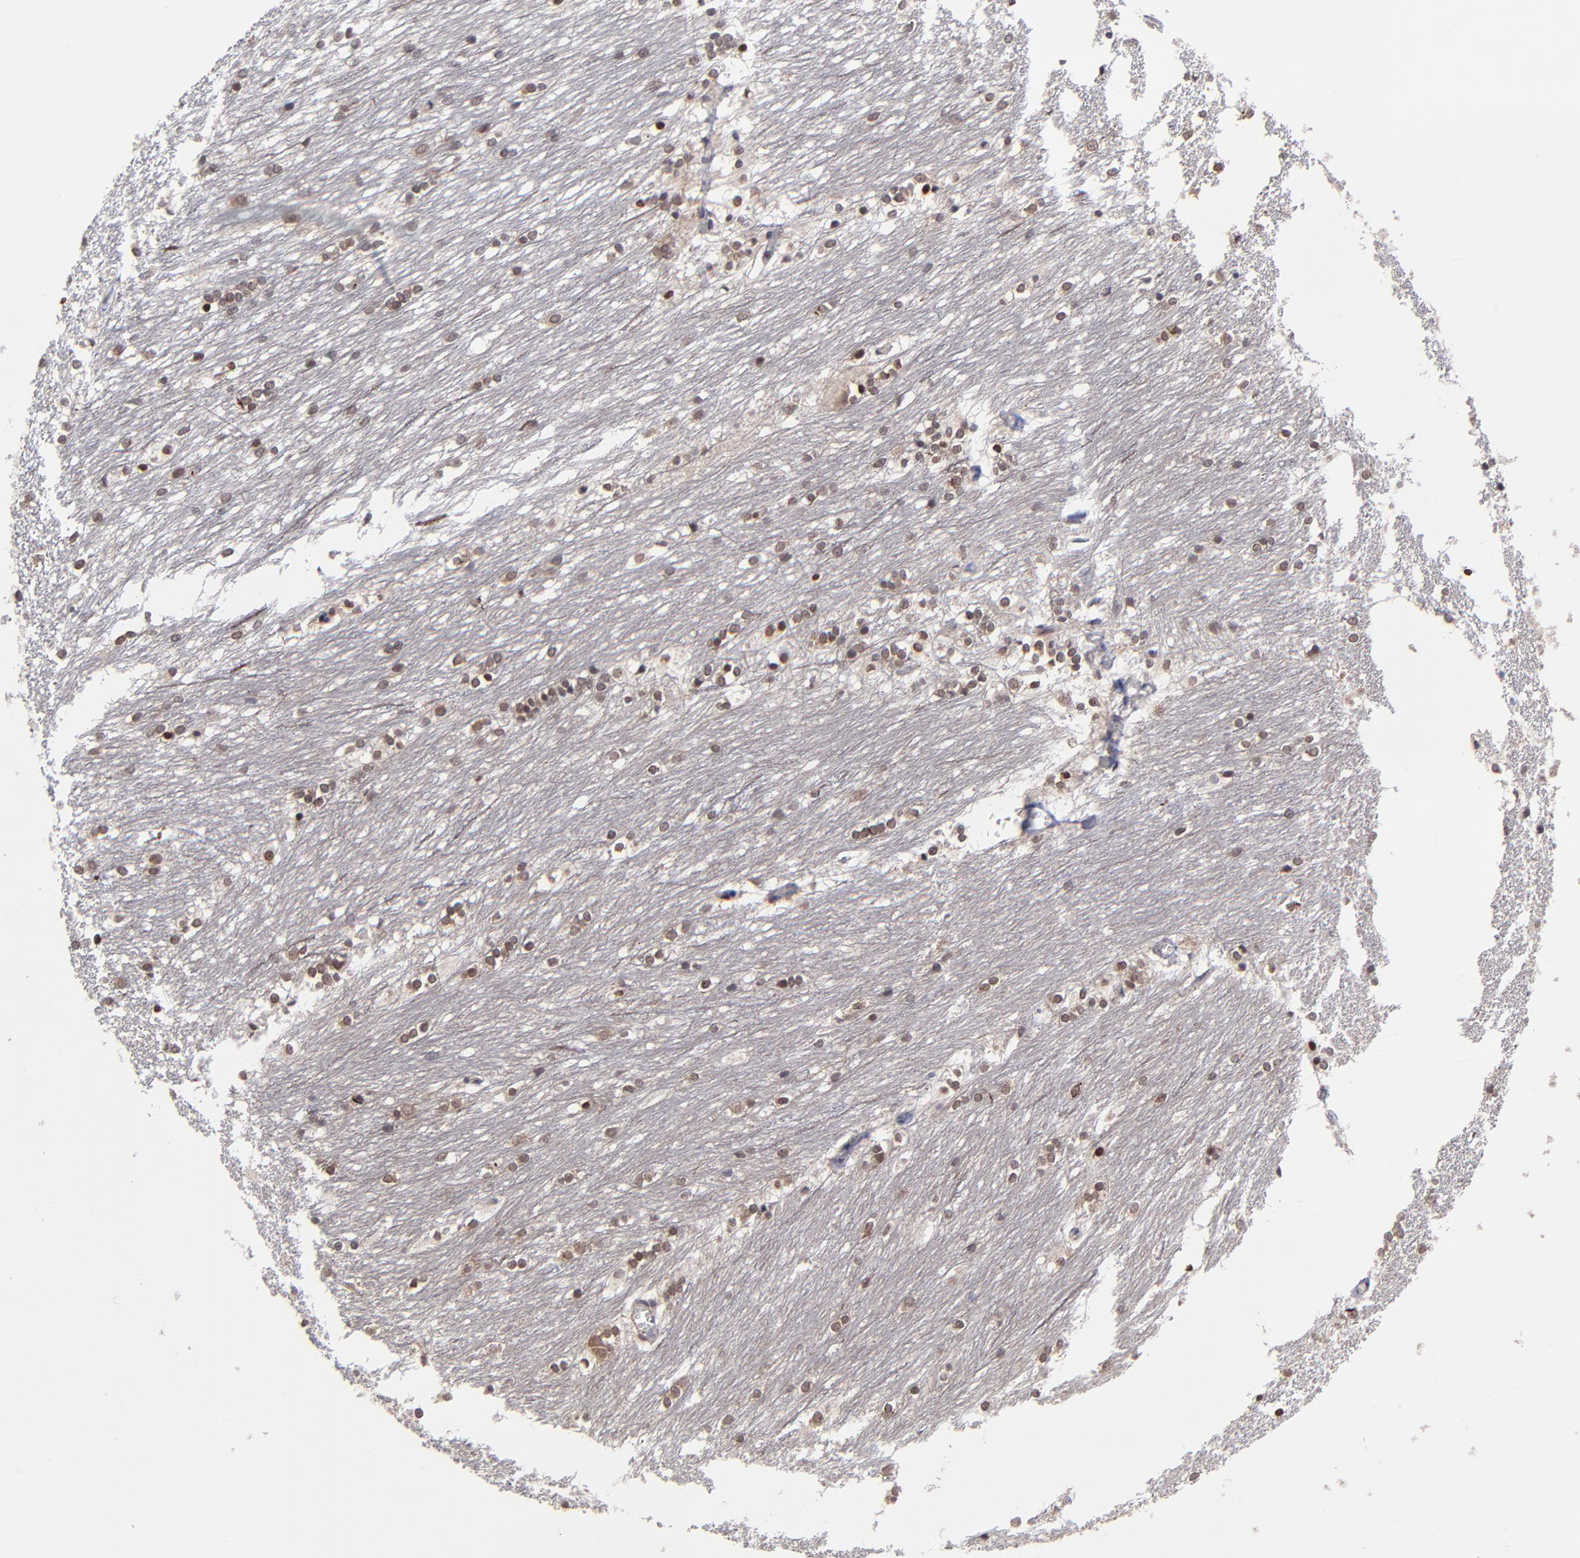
{"staining": {"intensity": "weak", "quantity": "<25%", "location": "cytoplasmic/membranous"}, "tissue": "caudate", "cell_type": "Glial cells", "image_type": "normal", "snomed": [{"axis": "morphology", "description": "Normal tissue, NOS"}, {"axis": "topography", "description": "Lateral ventricle wall"}], "caption": "A high-resolution micrograph shows immunohistochemistry (IHC) staining of normal caudate, which reveals no significant expression in glial cells. Brightfield microscopy of IHC stained with DAB (brown) and hematoxylin (blue), captured at high magnification.", "gene": "ZNF419", "patient": {"sex": "female", "age": 19}}